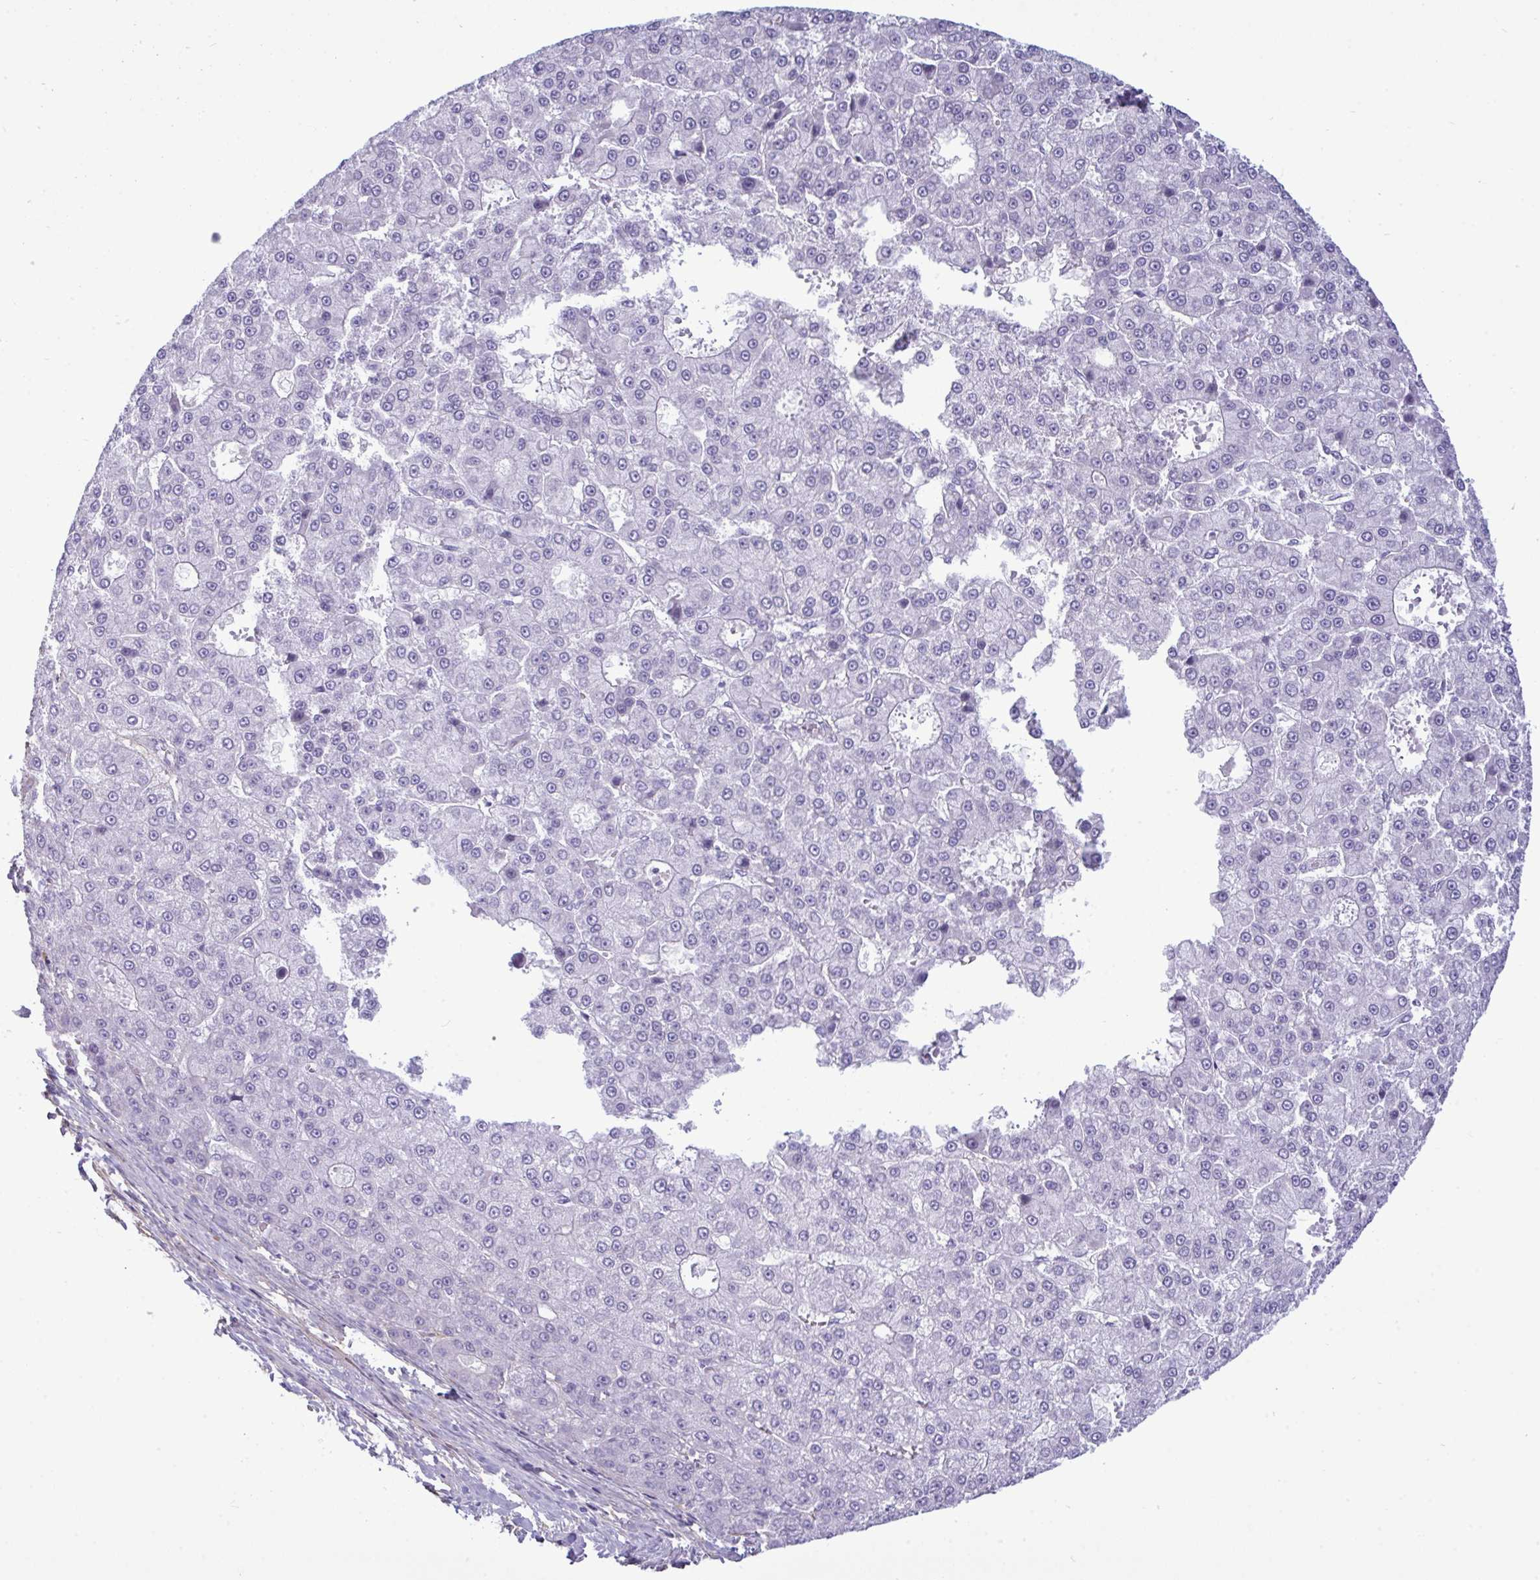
{"staining": {"intensity": "negative", "quantity": "none", "location": "none"}, "tissue": "liver cancer", "cell_type": "Tumor cells", "image_type": "cancer", "snomed": [{"axis": "morphology", "description": "Carcinoma, Hepatocellular, NOS"}, {"axis": "topography", "description": "Liver"}], "caption": "There is no significant positivity in tumor cells of hepatocellular carcinoma (liver).", "gene": "MYH10", "patient": {"sex": "male", "age": 70}}